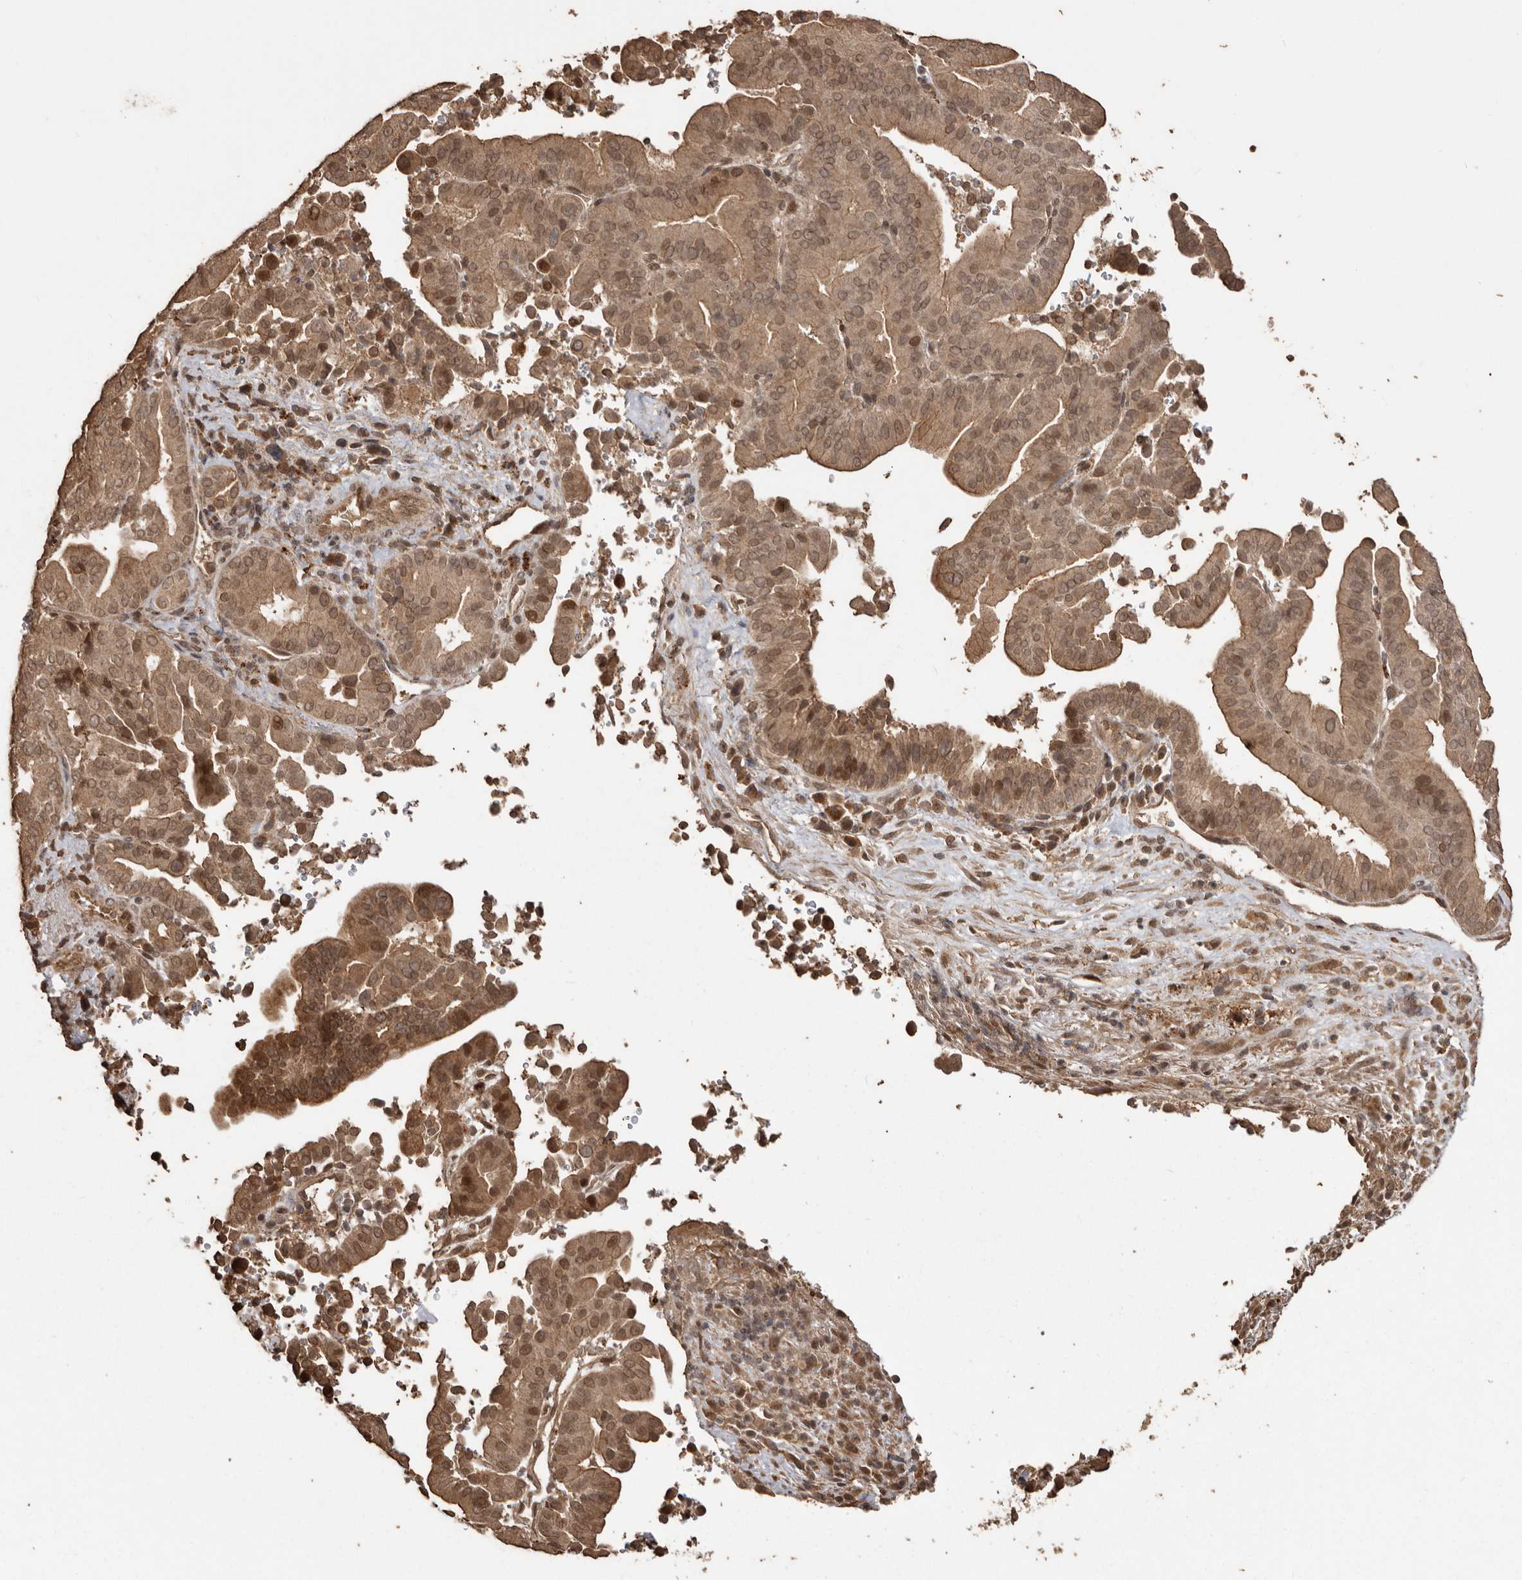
{"staining": {"intensity": "moderate", "quantity": ">75%", "location": "cytoplasmic/membranous,nuclear"}, "tissue": "liver cancer", "cell_type": "Tumor cells", "image_type": "cancer", "snomed": [{"axis": "morphology", "description": "Cholangiocarcinoma"}, {"axis": "topography", "description": "Liver"}], "caption": "Protein expression analysis of liver cancer (cholangiocarcinoma) shows moderate cytoplasmic/membranous and nuclear positivity in approximately >75% of tumor cells.", "gene": "NUP43", "patient": {"sex": "female", "age": 75}}